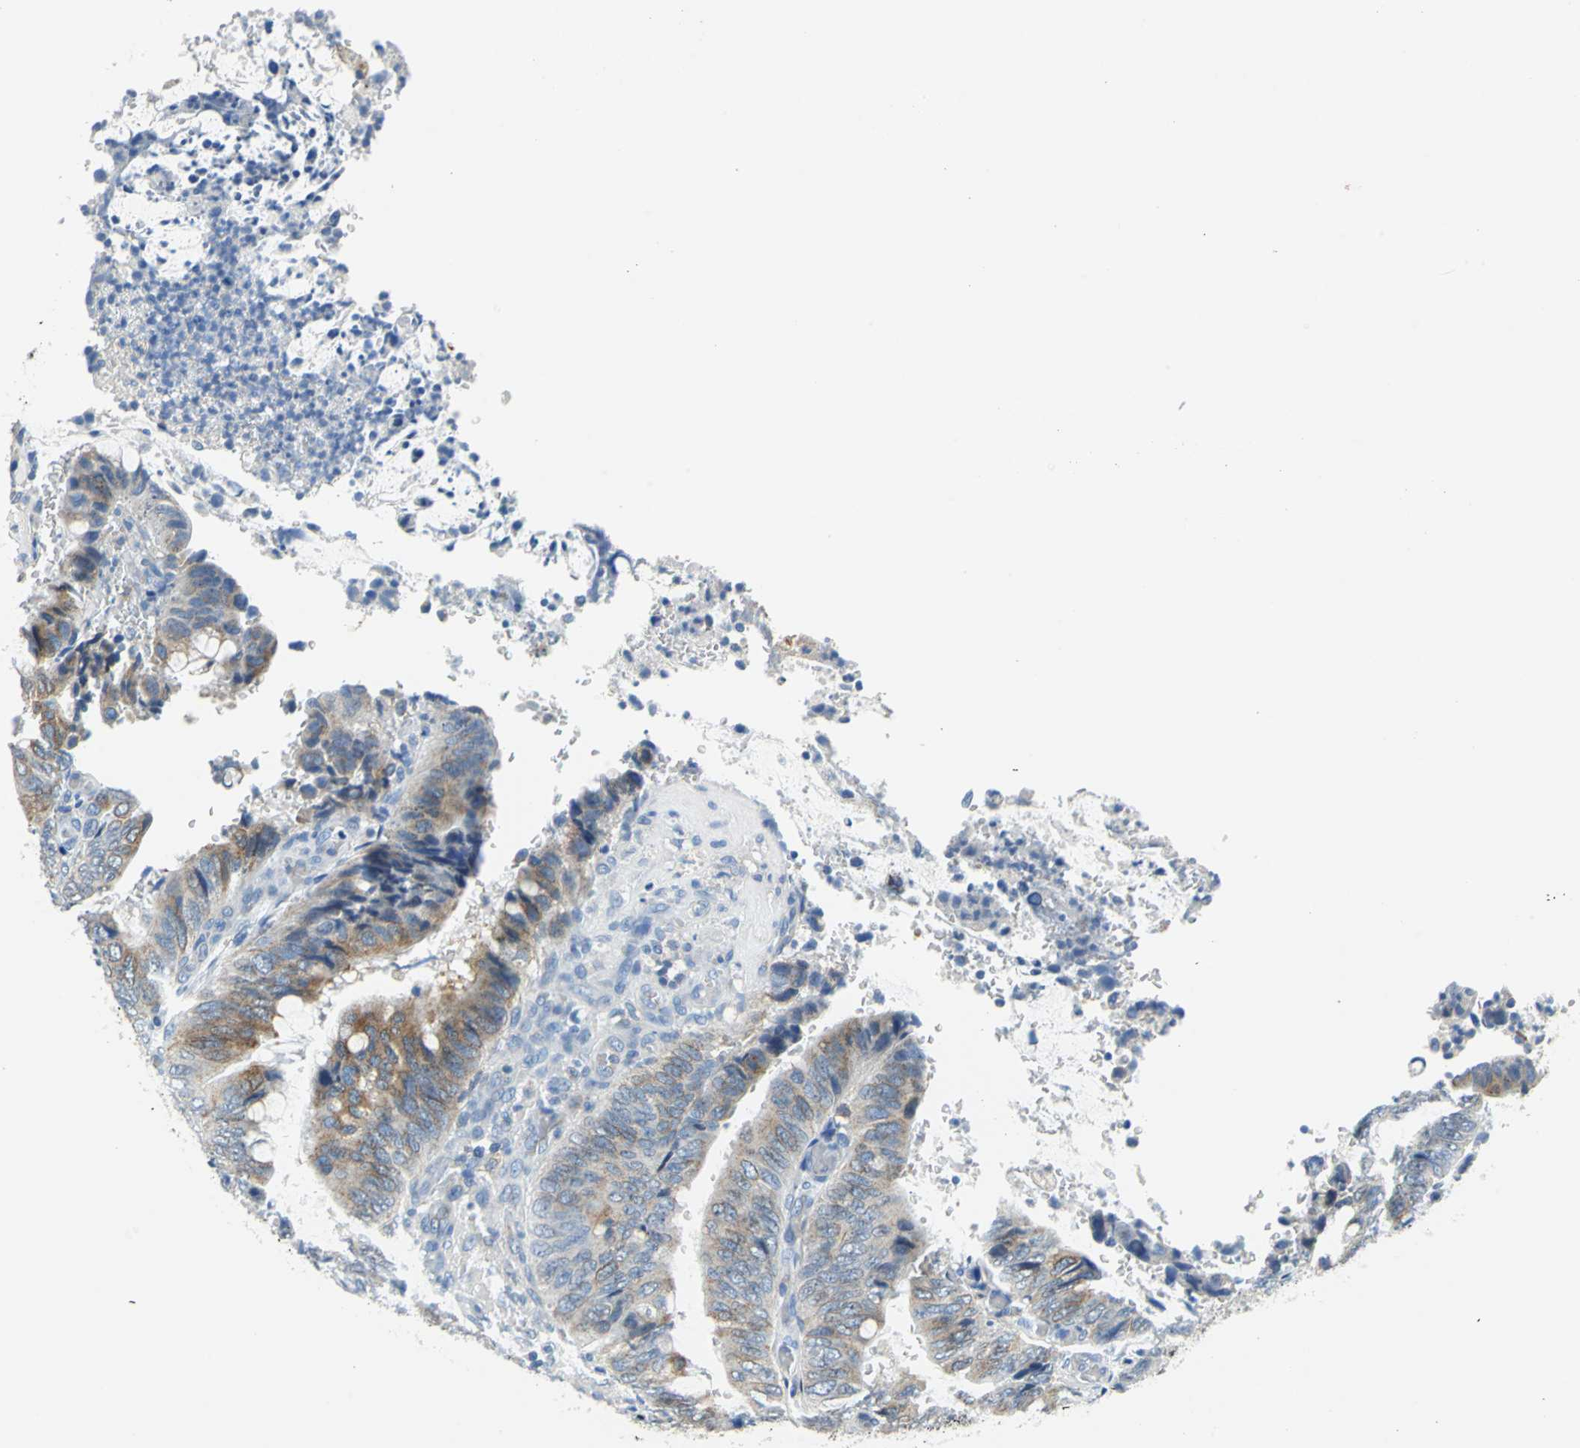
{"staining": {"intensity": "weak", "quantity": "25%-75%", "location": "cytoplasmic/membranous"}, "tissue": "colorectal cancer", "cell_type": "Tumor cells", "image_type": "cancer", "snomed": [{"axis": "morphology", "description": "Normal tissue, NOS"}, {"axis": "morphology", "description": "Adenocarcinoma, NOS"}, {"axis": "topography", "description": "Rectum"}, {"axis": "topography", "description": "Peripheral nerve tissue"}], "caption": "A brown stain shows weak cytoplasmic/membranous positivity of a protein in colorectal cancer (adenocarcinoma) tumor cells.", "gene": "TEX264", "patient": {"sex": "male", "age": 92}}